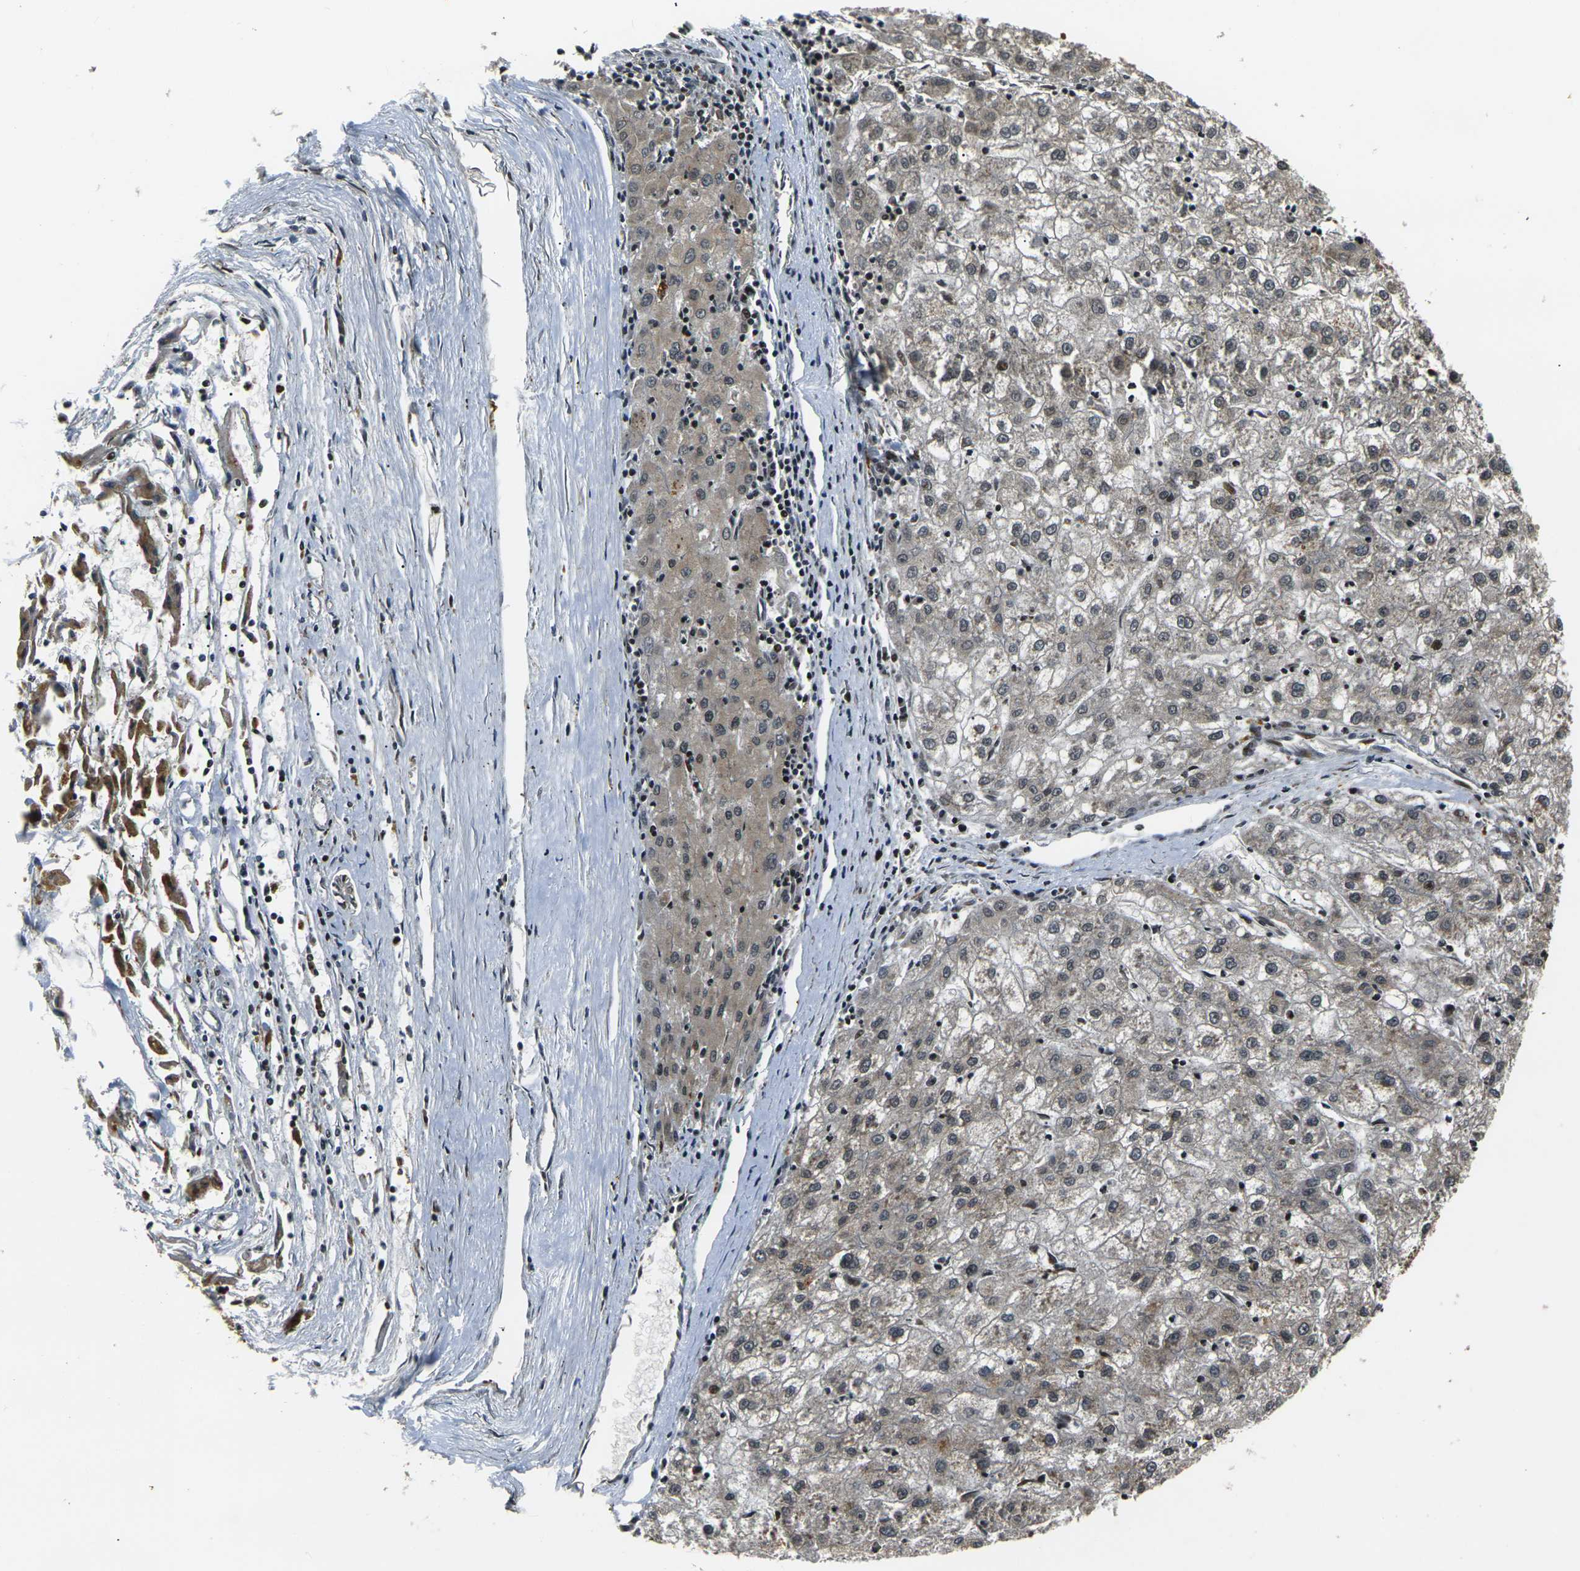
{"staining": {"intensity": "moderate", "quantity": ">75%", "location": "cytoplasmic/membranous,nuclear"}, "tissue": "liver cancer", "cell_type": "Tumor cells", "image_type": "cancer", "snomed": [{"axis": "morphology", "description": "Carcinoma, Hepatocellular, NOS"}, {"axis": "topography", "description": "Liver"}], "caption": "Immunohistochemical staining of hepatocellular carcinoma (liver) demonstrates medium levels of moderate cytoplasmic/membranous and nuclear expression in approximately >75% of tumor cells. Ihc stains the protein of interest in brown and the nuclei are stained blue.", "gene": "ACTL6A", "patient": {"sex": "male", "age": 72}}